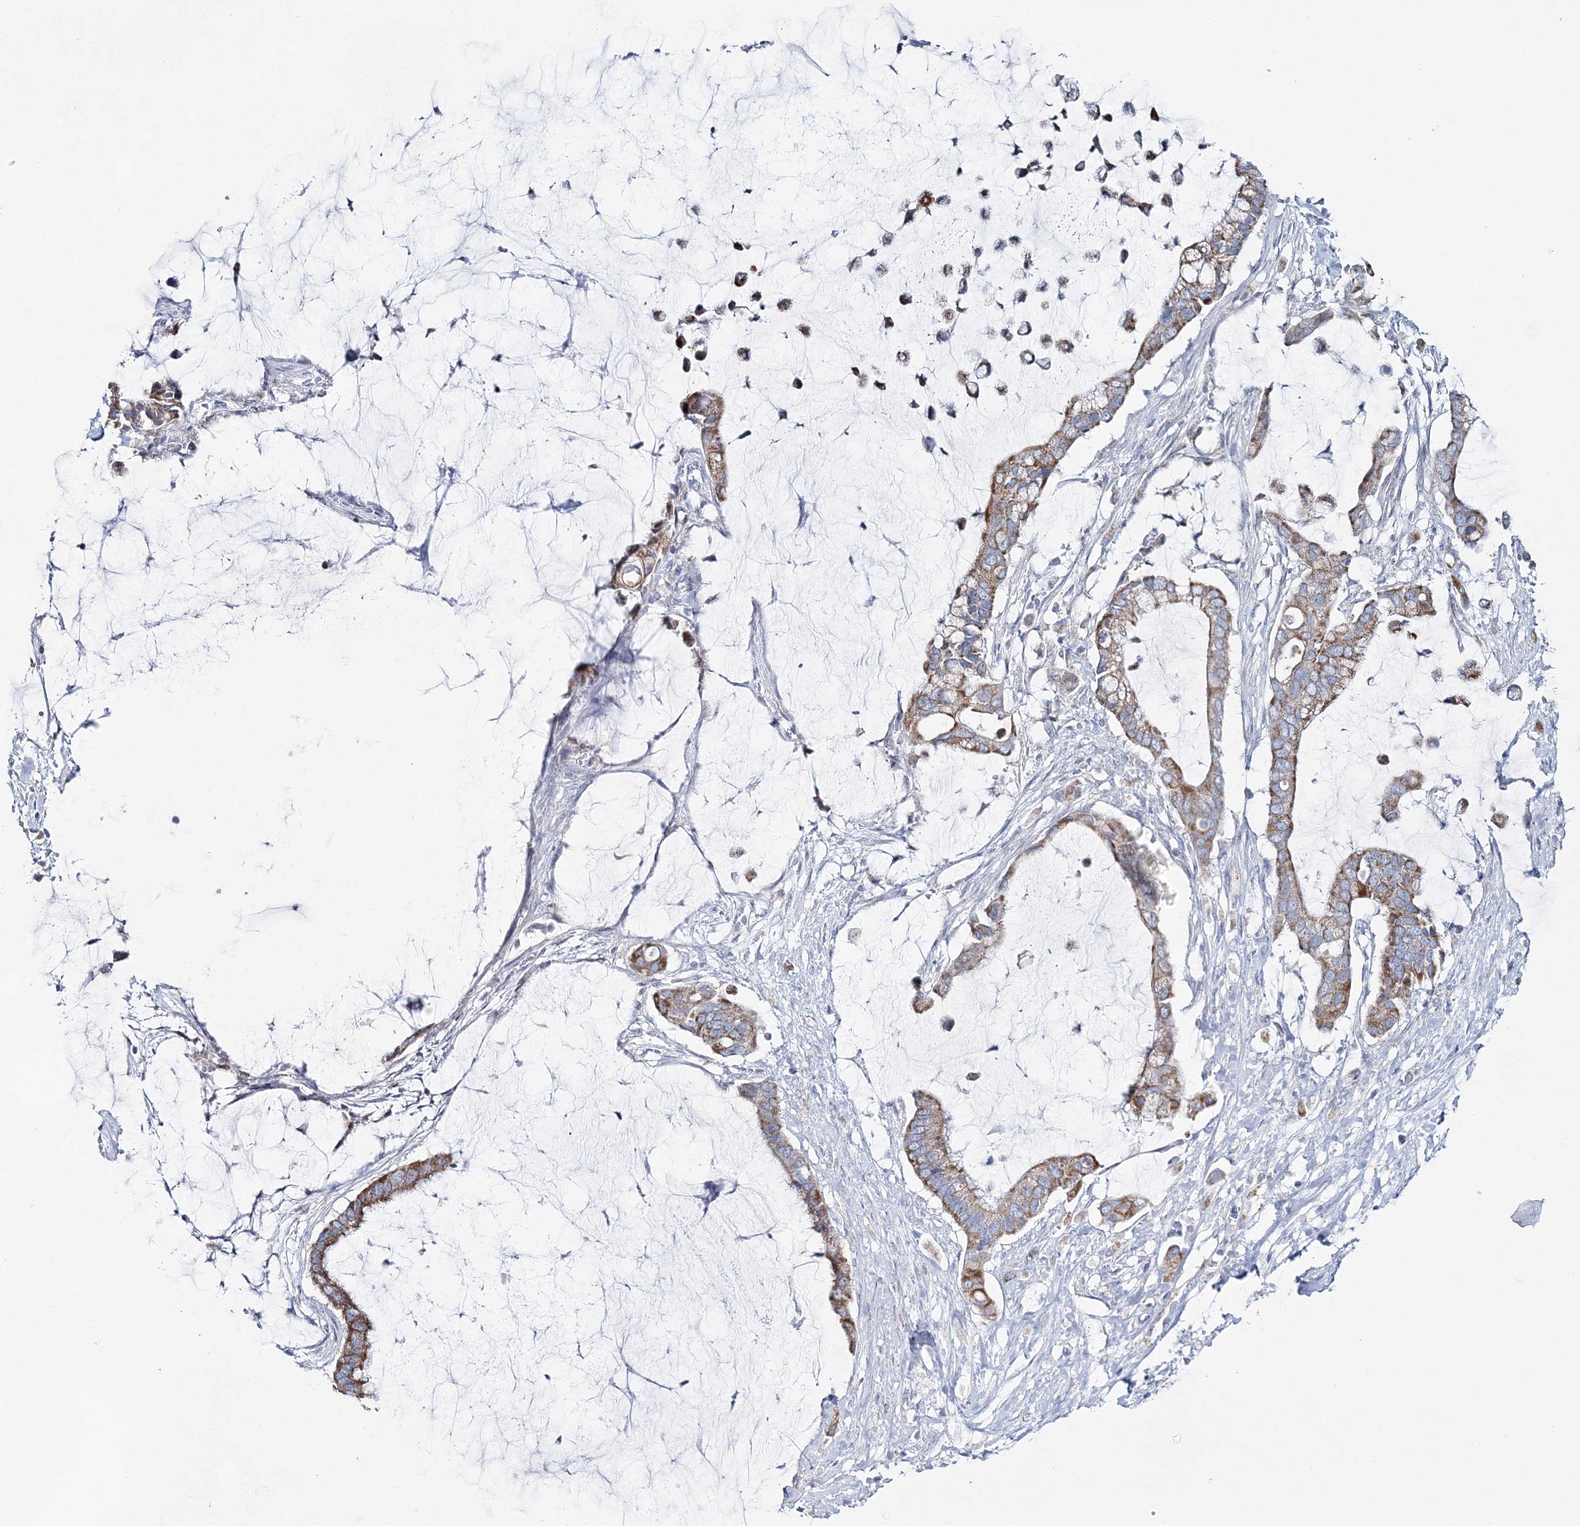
{"staining": {"intensity": "moderate", "quantity": ">75%", "location": "cytoplasmic/membranous"}, "tissue": "pancreatic cancer", "cell_type": "Tumor cells", "image_type": "cancer", "snomed": [{"axis": "morphology", "description": "Adenocarcinoma, NOS"}, {"axis": "topography", "description": "Pancreas"}], "caption": "Tumor cells display moderate cytoplasmic/membranous expression in approximately >75% of cells in adenocarcinoma (pancreatic). (IHC, brightfield microscopy, high magnification).", "gene": "HIBCH", "patient": {"sex": "male", "age": 41}}